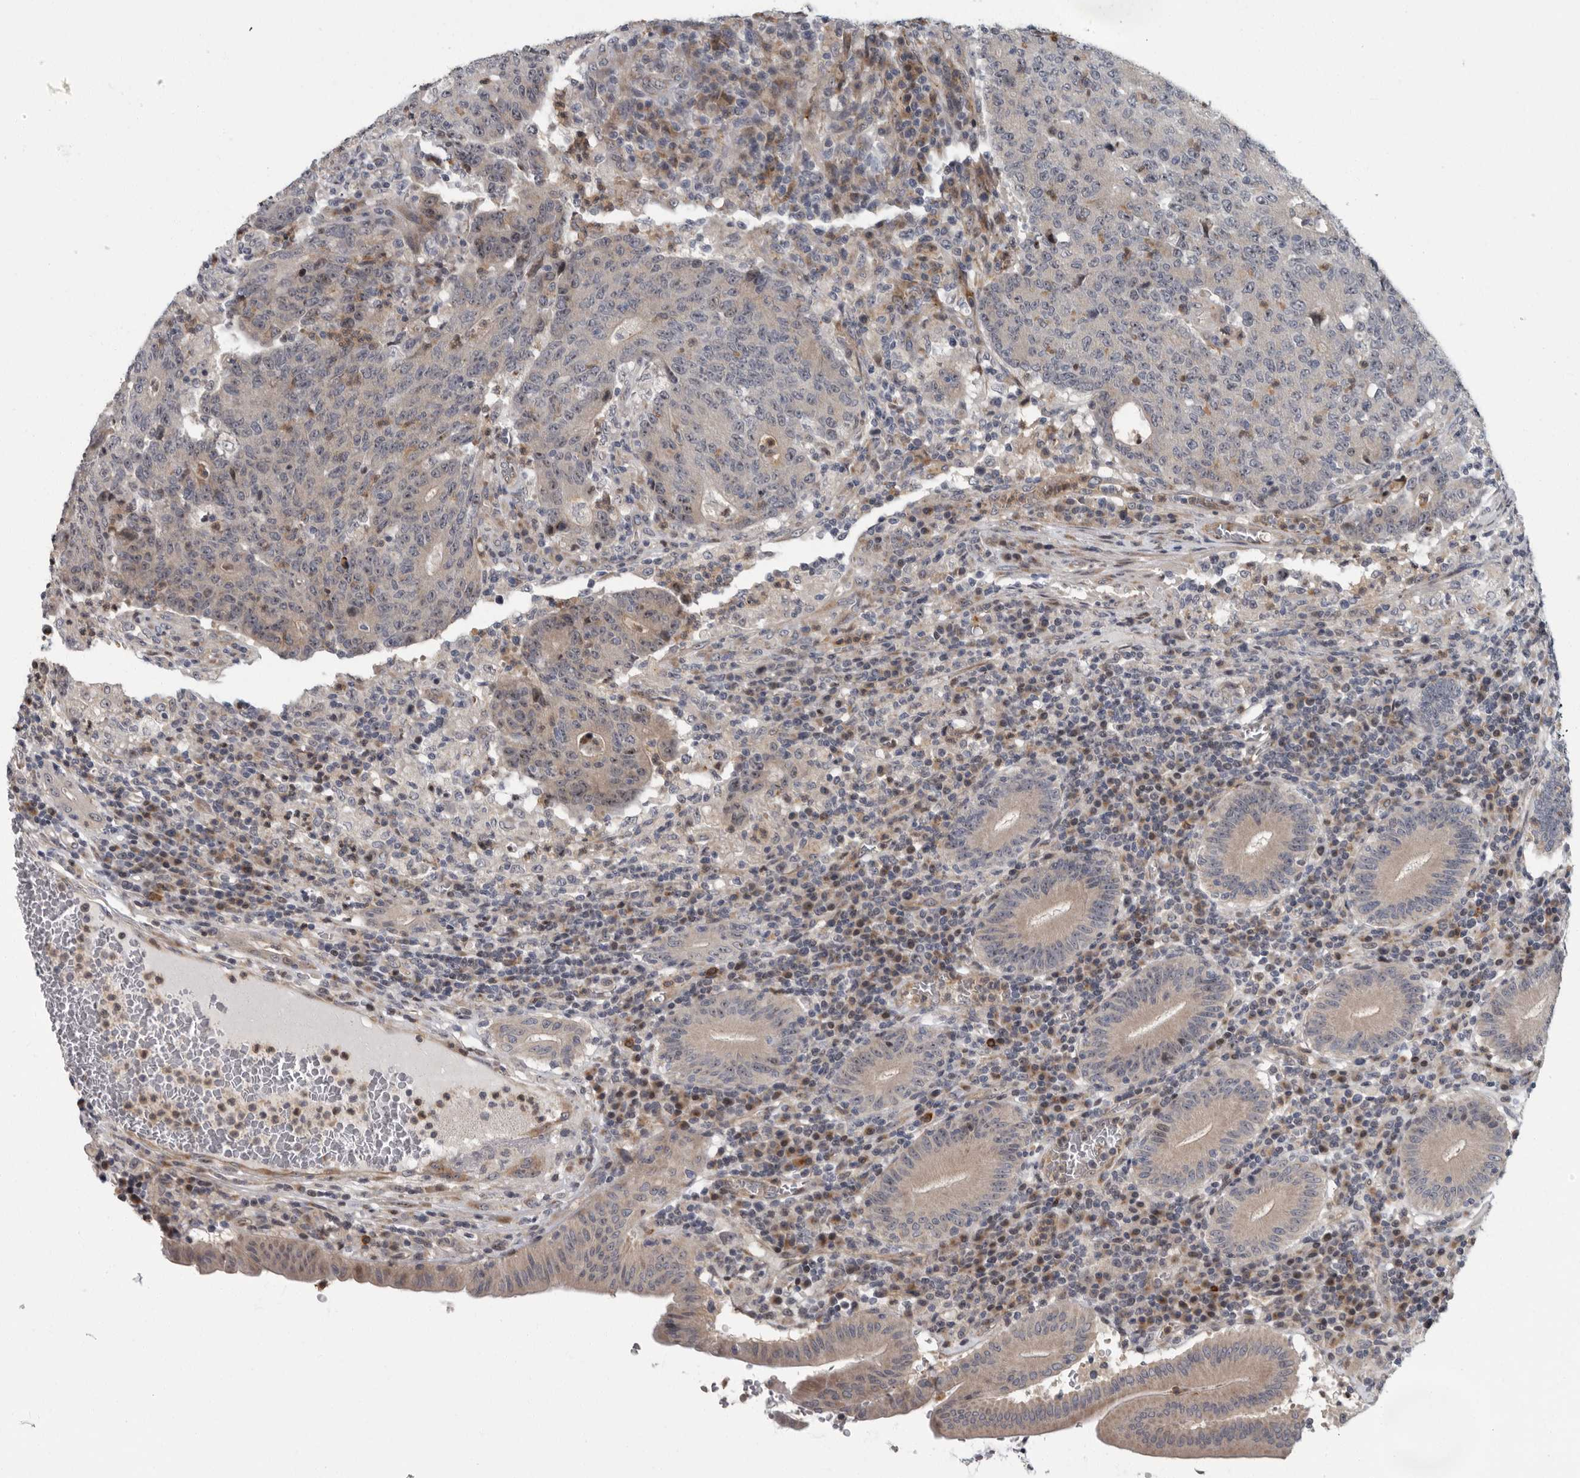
{"staining": {"intensity": "weak", "quantity": "<25%", "location": "cytoplasmic/membranous"}, "tissue": "colorectal cancer", "cell_type": "Tumor cells", "image_type": "cancer", "snomed": [{"axis": "morphology", "description": "Adenocarcinoma, NOS"}, {"axis": "topography", "description": "Colon"}], "caption": "Immunohistochemistry histopathology image of colorectal adenocarcinoma stained for a protein (brown), which demonstrates no expression in tumor cells. The staining was performed using DAB to visualize the protein expression in brown, while the nuclei were stained in blue with hematoxylin (Magnification: 20x).", "gene": "PDCD11", "patient": {"sex": "female", "age": 75}}